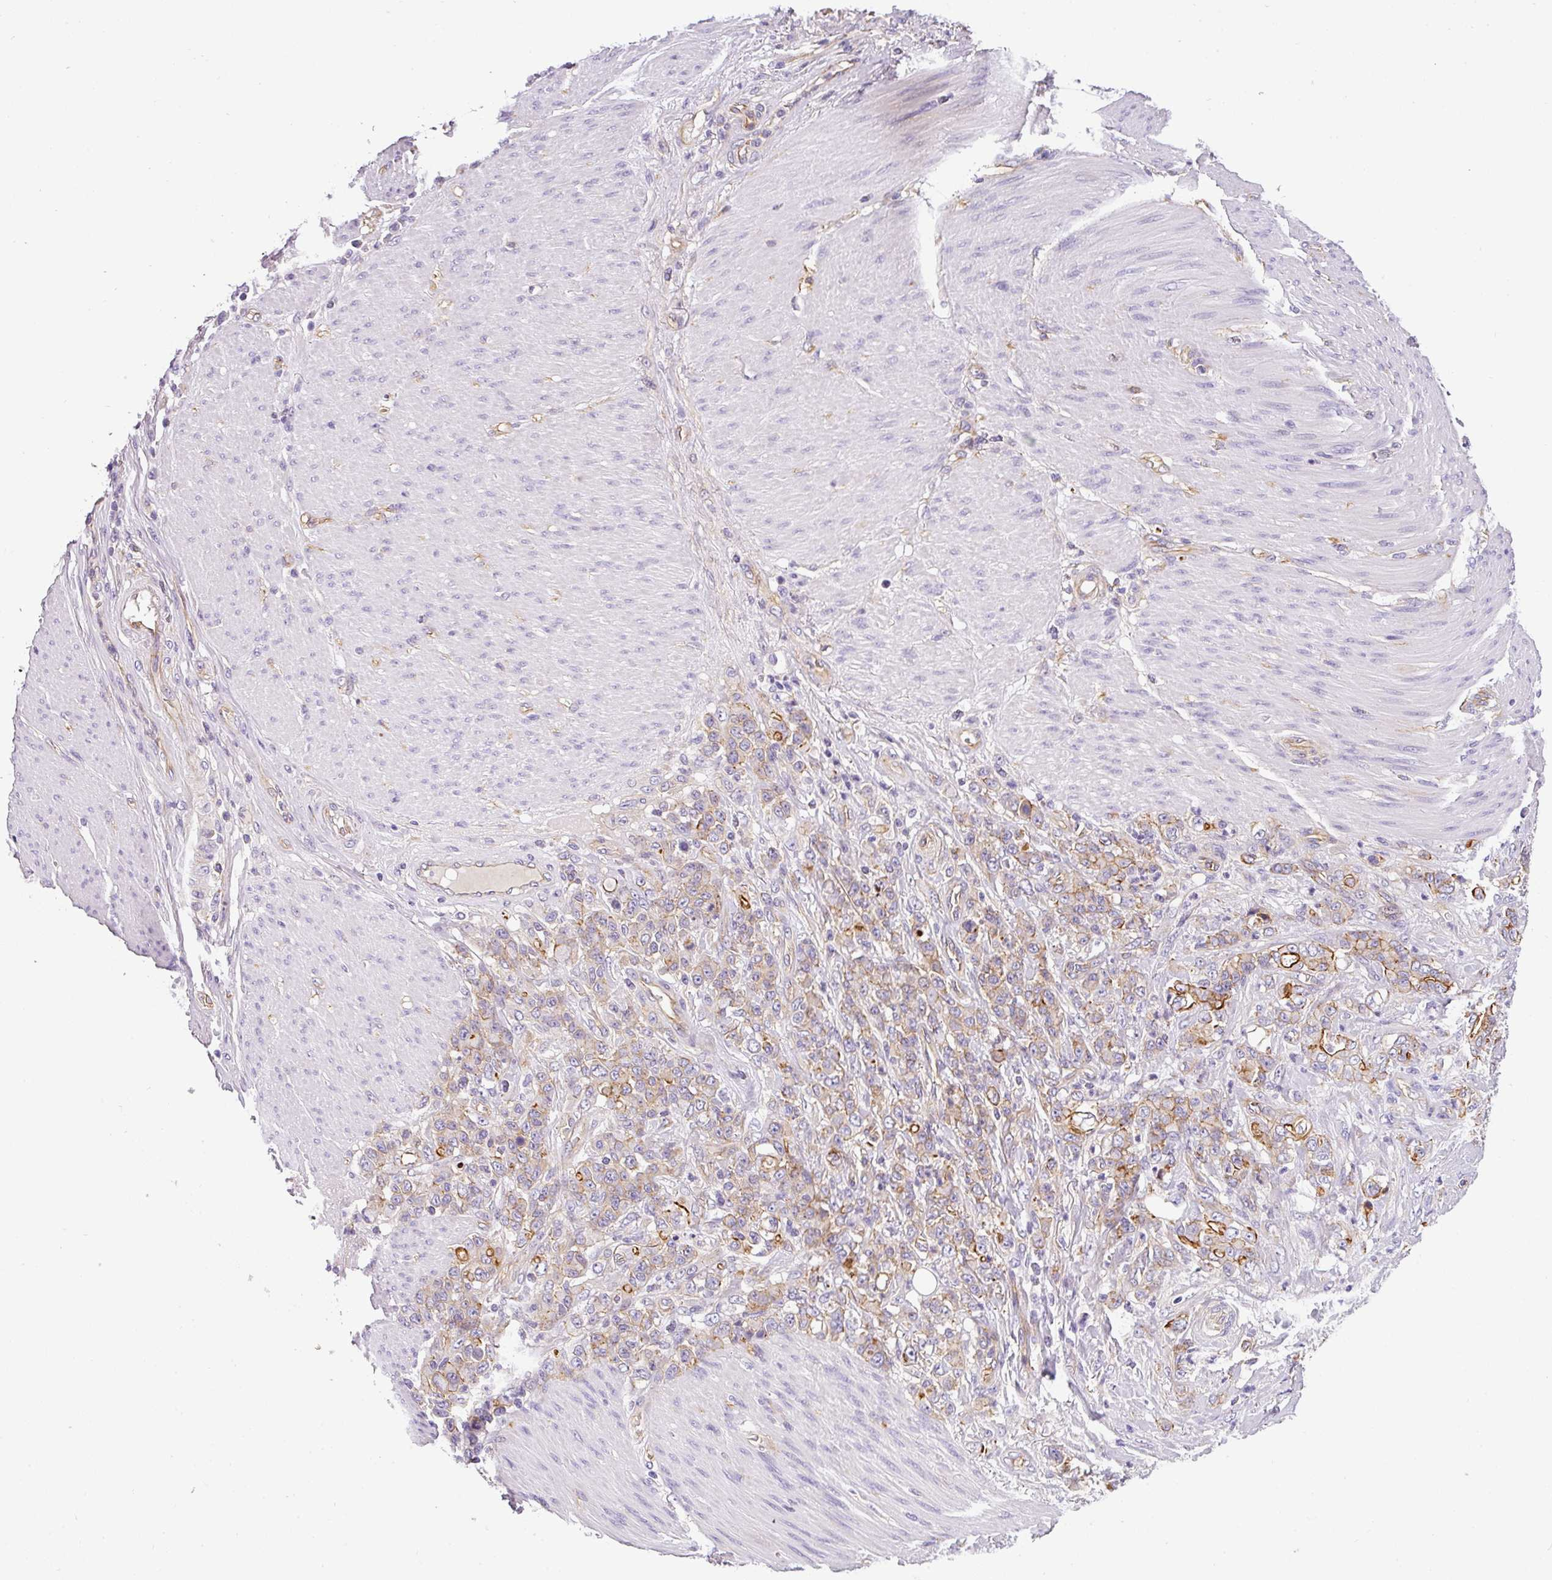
{"staining": {"intensity": "moderate", "quantity": "<25%", "location": "cytoplasmic/membranous"}, "tissue": "stomach cancer", "cell_type": "Tumor cells", "image_type": "cancer", "snomed": [{"axis": "morphology", "description": "Adenocarcinoma, NOS"}, {"axis": "topography", "description": "Stomach"}], "caption": "This histopathology image shows immunohistochemistry (IHC) staining of human adenocarcinoma (stomach), with low moderate cytoplasmic/membranous positivity in approximately <25% of tumor cells.", "gene": "OR11H4", "patient": {"sex": "female", "age": 79}}